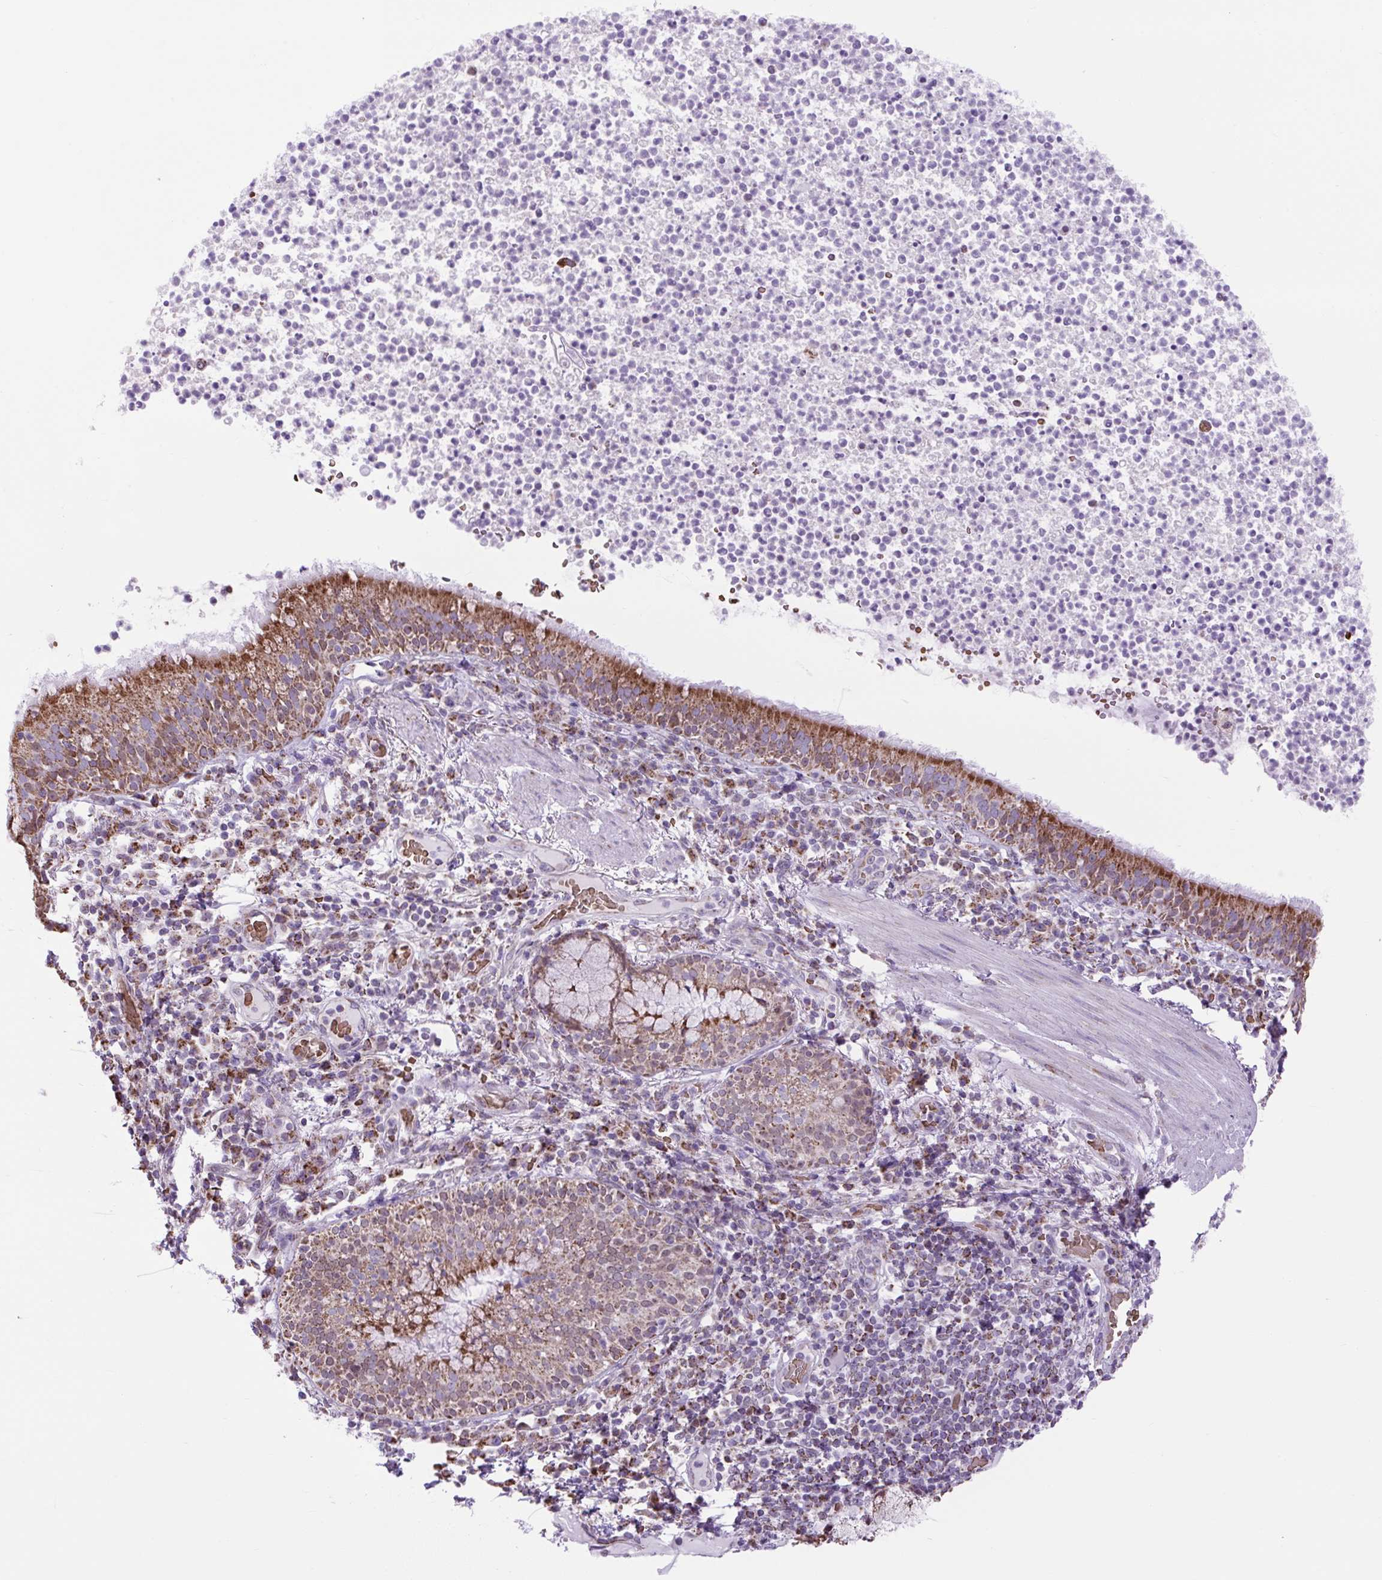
{"staining": {"intensity": "moderate", "quantity": ">75%", "location": "cytoplasmic/membranous"}, "tissue": "bronchus", "cell_type": "Respiratory epithelial cells", "image_type": "normal", "snomed": [{"axis": "morphology", "description": "Normal tissue, NOS"}, {"axis": "topography", "description": "Cartilage tissue"}, {"axis": "topography", "description": "Bronchus"}], "caption": "Immunohistochemistry (IHC) micrograph of normal human bronchus stained for a protein (brown), which exhibits medium levels of moderate cytoplasmic/membranous expression in approximately >75% of respiratory epithelial cells.", "gene": "SCO2", "patient": {"sex": "male", "age": 56}}